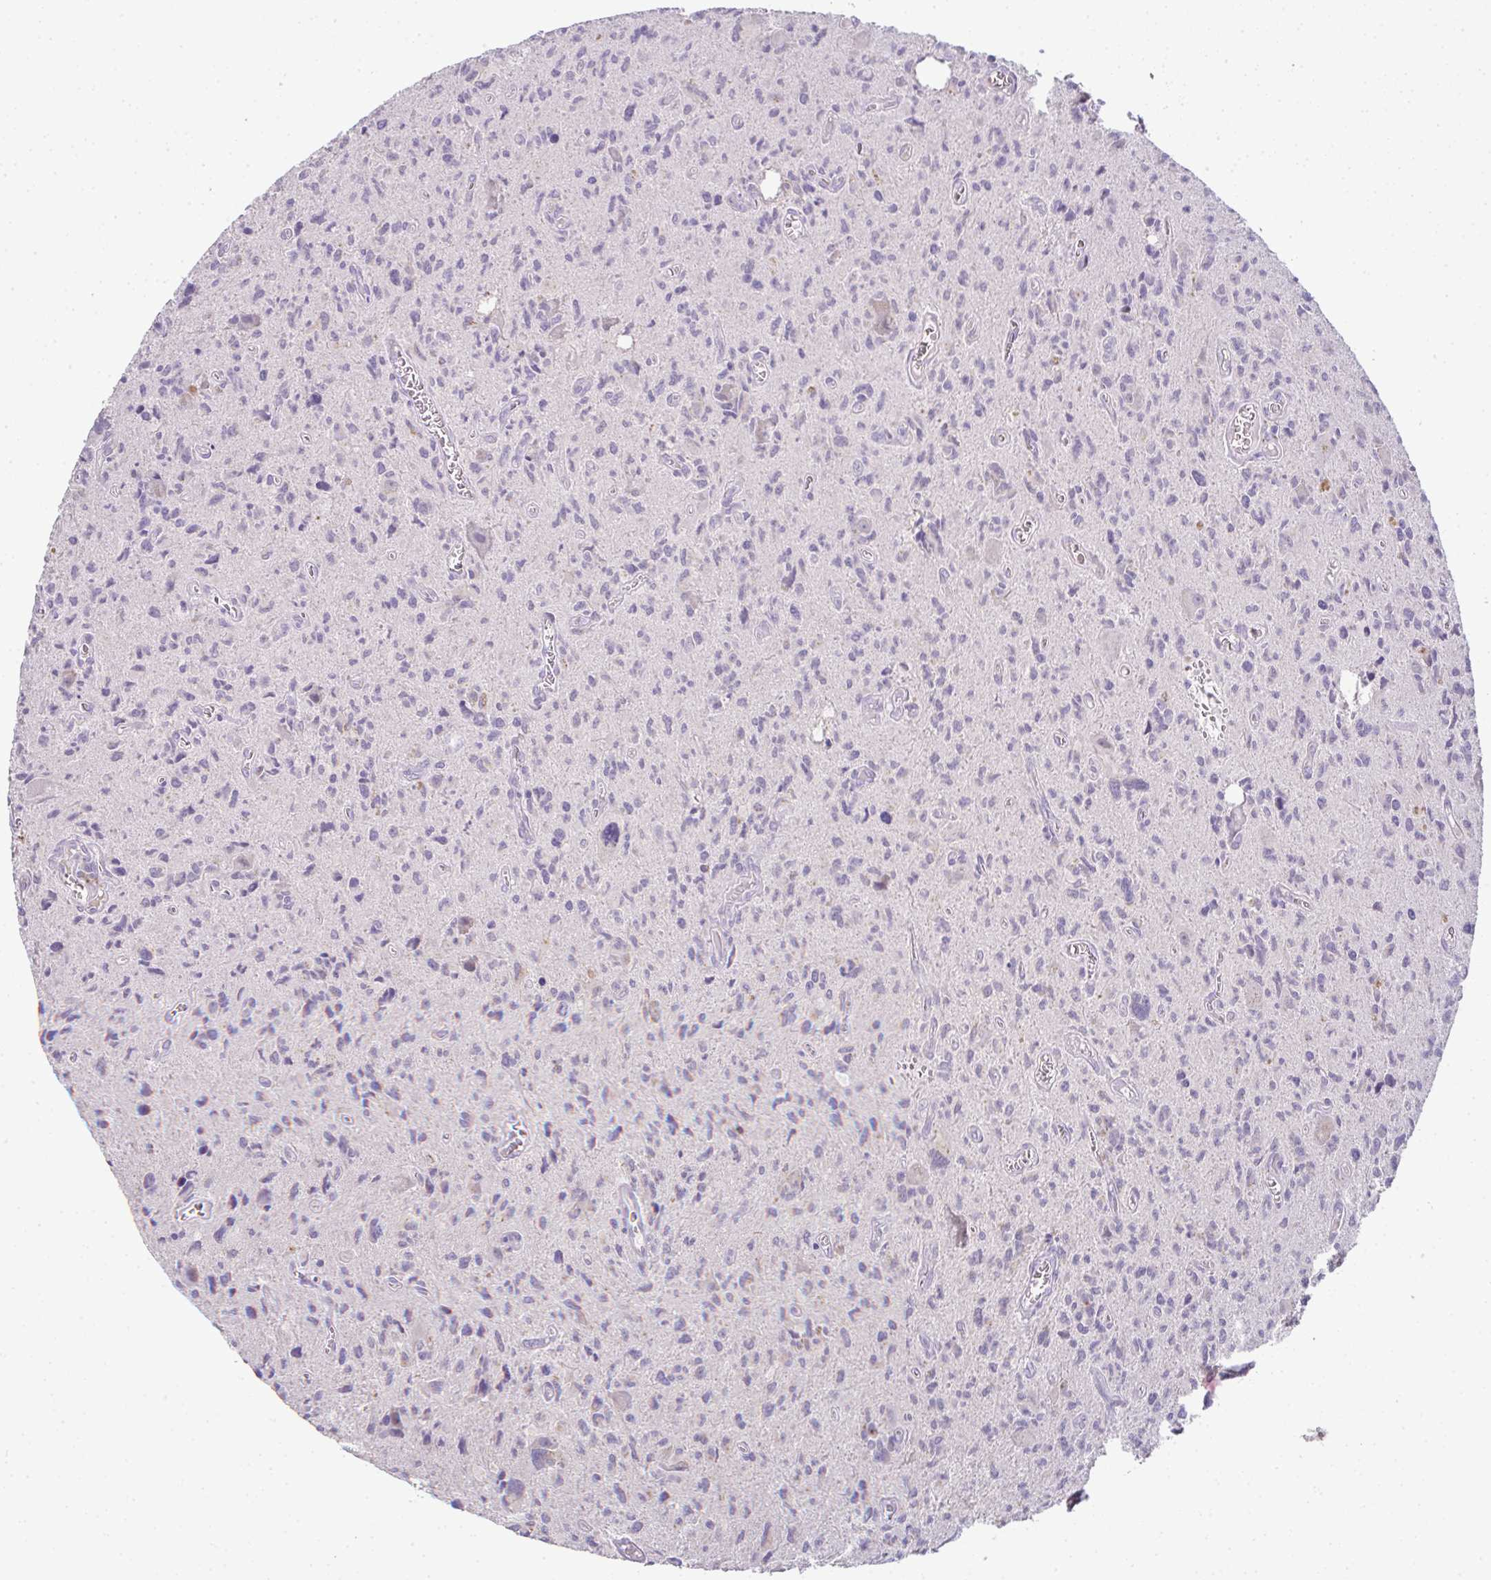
{"staining": {"intensity": "negative", "quantity": "none", "location": "none"}, "tissue": "glioma", "cell_type": "Tumor cells", "image_type": "cancer", "snomed": [{"axis": "morphology", "description": "Glioma, malignant, High grade"}, {"axis": "topography", "description": "Brain"}], "caption": "Glioma was stained to show a protein in brown. There is no significant expression in tumor cells.", "gene": "CMPK1", "patient": {"sex": "male", "age": 76}}